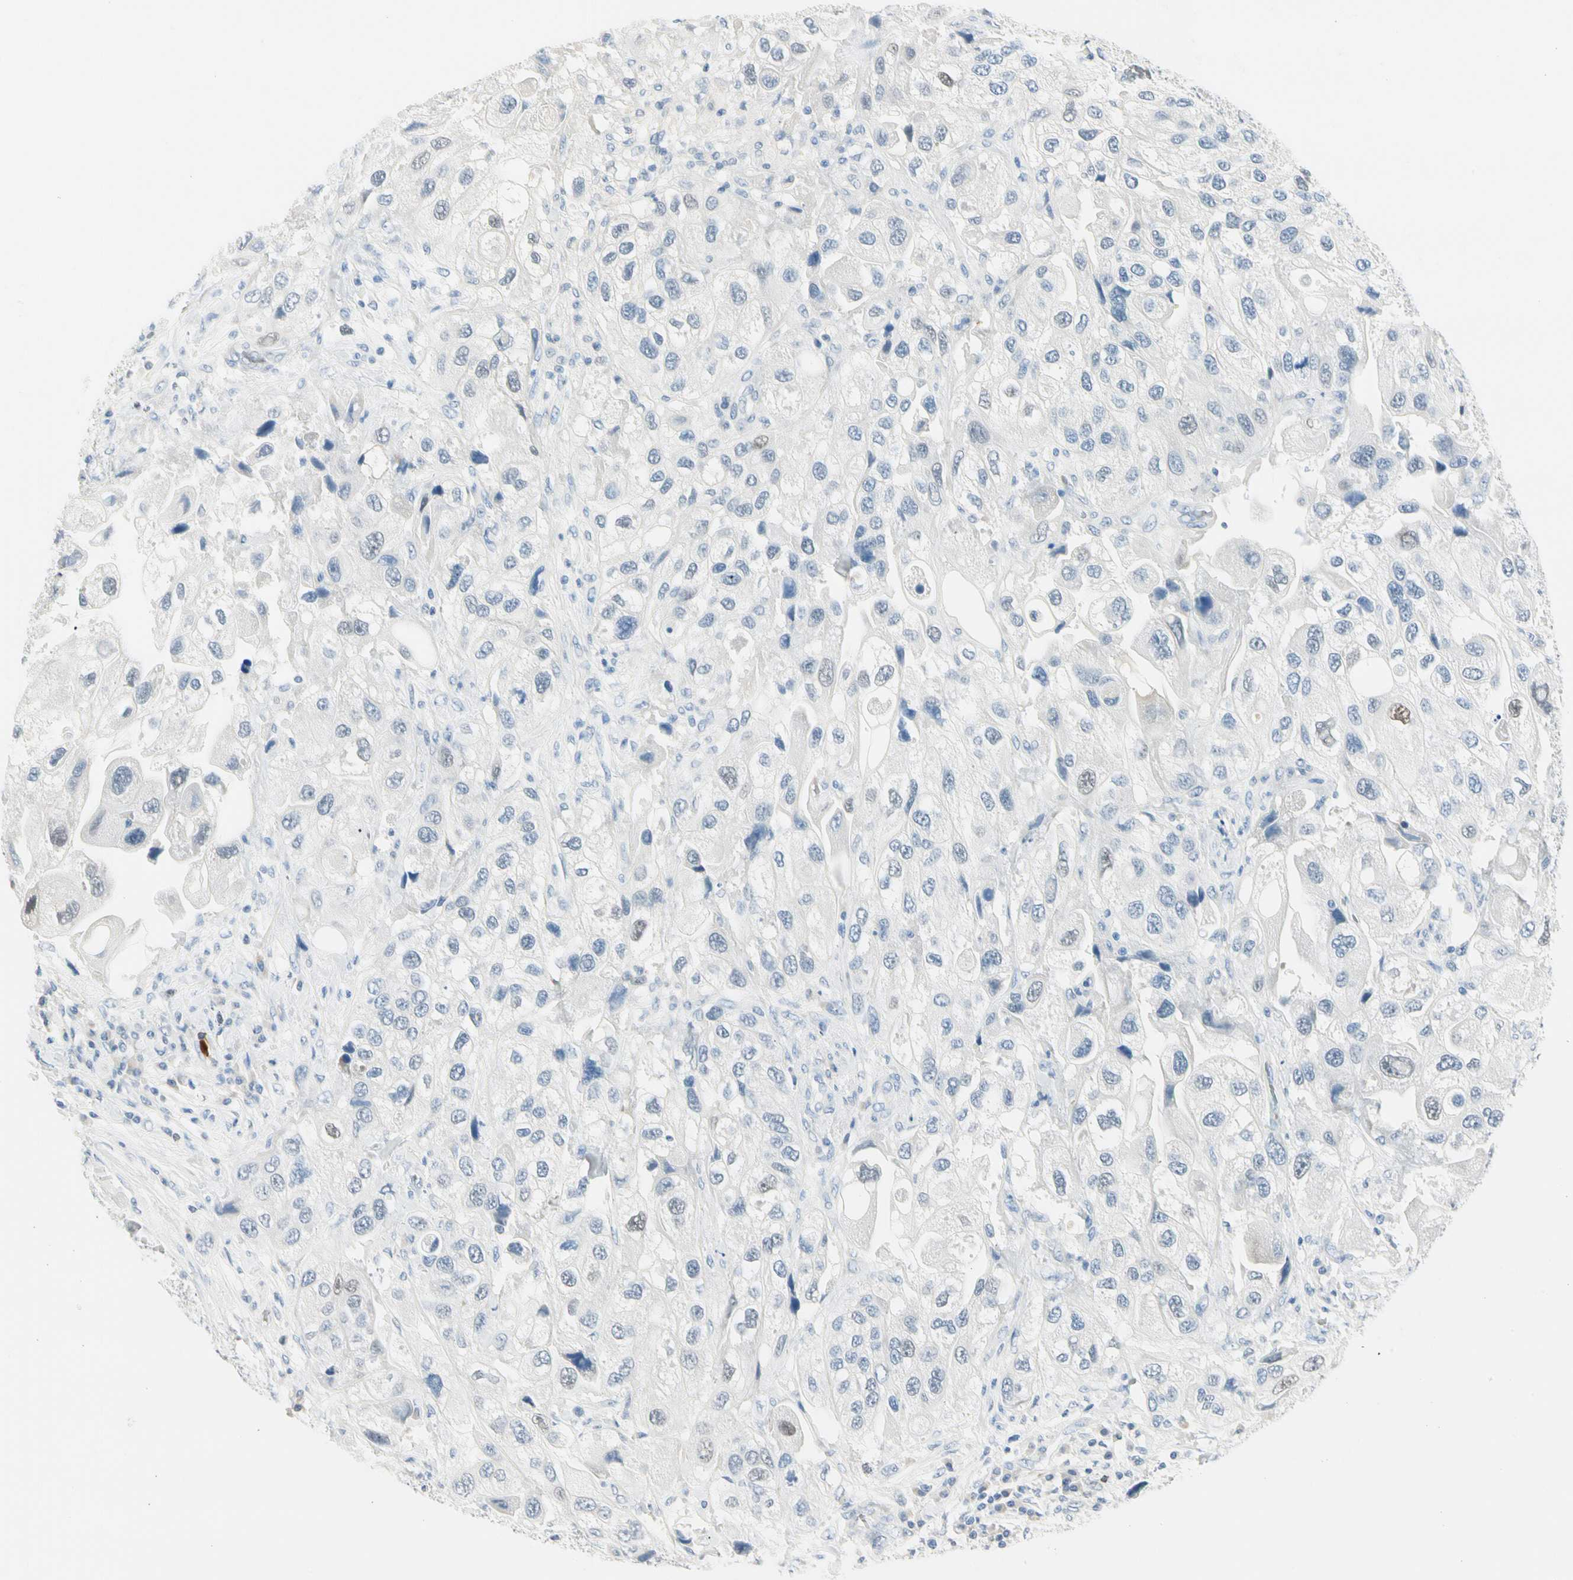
{"staining": {"intensity": "negative", "quantity": "none", "location": "none"}, "tissue": "urothelial cancer", "cell_type": "Tumor cells", "image_type": "cancer", "snomed": [{"axis": "morphology", "description": "Urothelial carcinoma, High grade"}, {"axis": "topography", "description": "Urinary bladder"}], "caption": "High-grade urothelial carcinoma was stained to show a protein in brown. There is no significant positivity in tumor cells.", "gene": "CA1", "patient": {"sex": "female", "age": 64}}